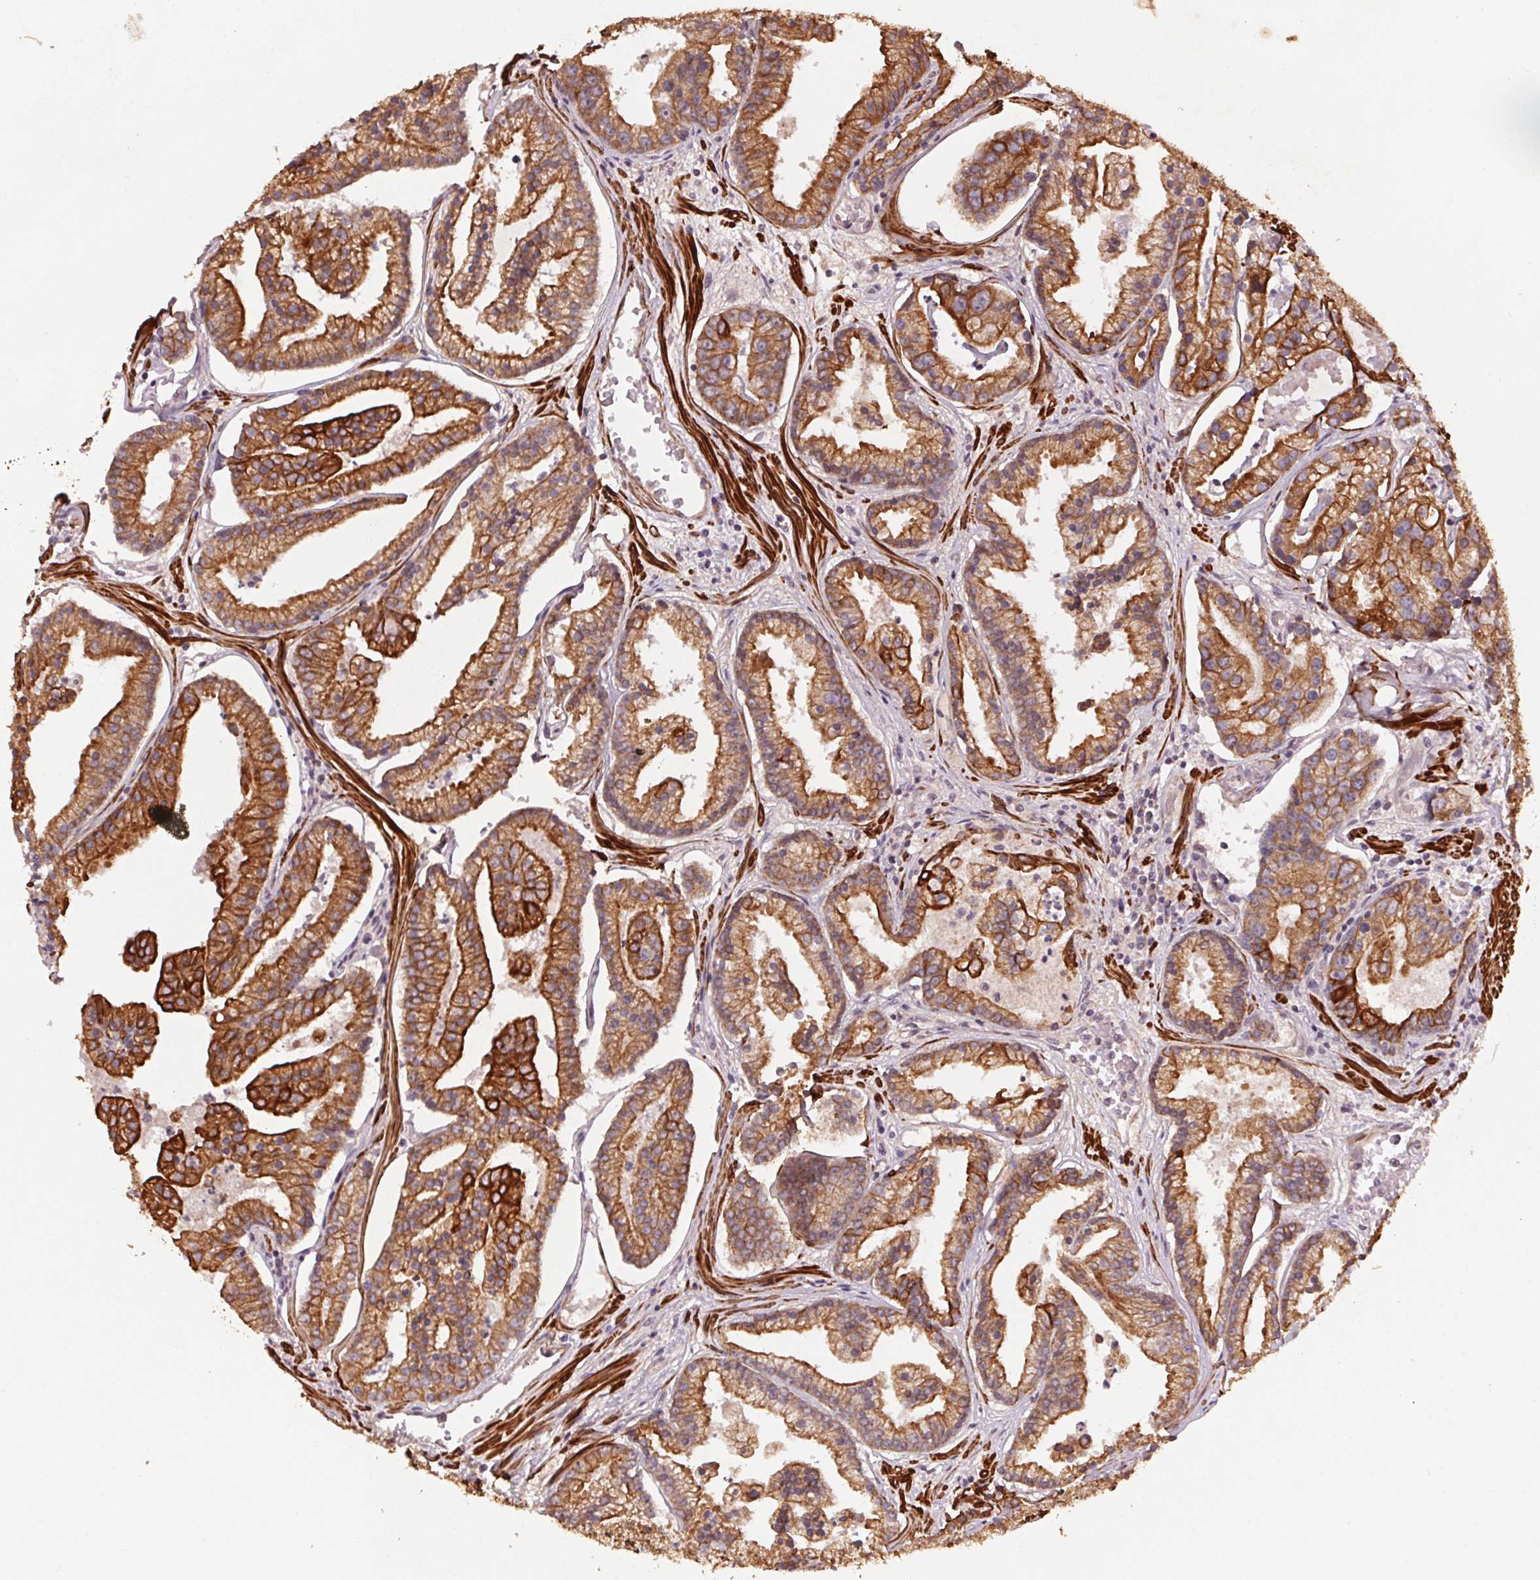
{"staining": {"intensity": "moderate", "quantity": ">75%", "location": "cytoplasmic/membranous"}, "tissue": "prostate cancer", "cell_type": "Tumor cells", "image_type": "cancer", "snomed": [{"axis": "morphology", "description": "Adenocarcinoma, NOS"}, {"axis": "topography", "description": "Prostate and seminal vesicle, NOS"}, {"axis": "topography", "description": "Prostate"}], "caption": "Prostate cancer was stained to show a protein in brown. There is medium levels of moderate cytoplasmic/membranous expression in about >75% of tumor cells.", "gene": "SMLR1", "patient": {"sex": "male", "age": 44}}